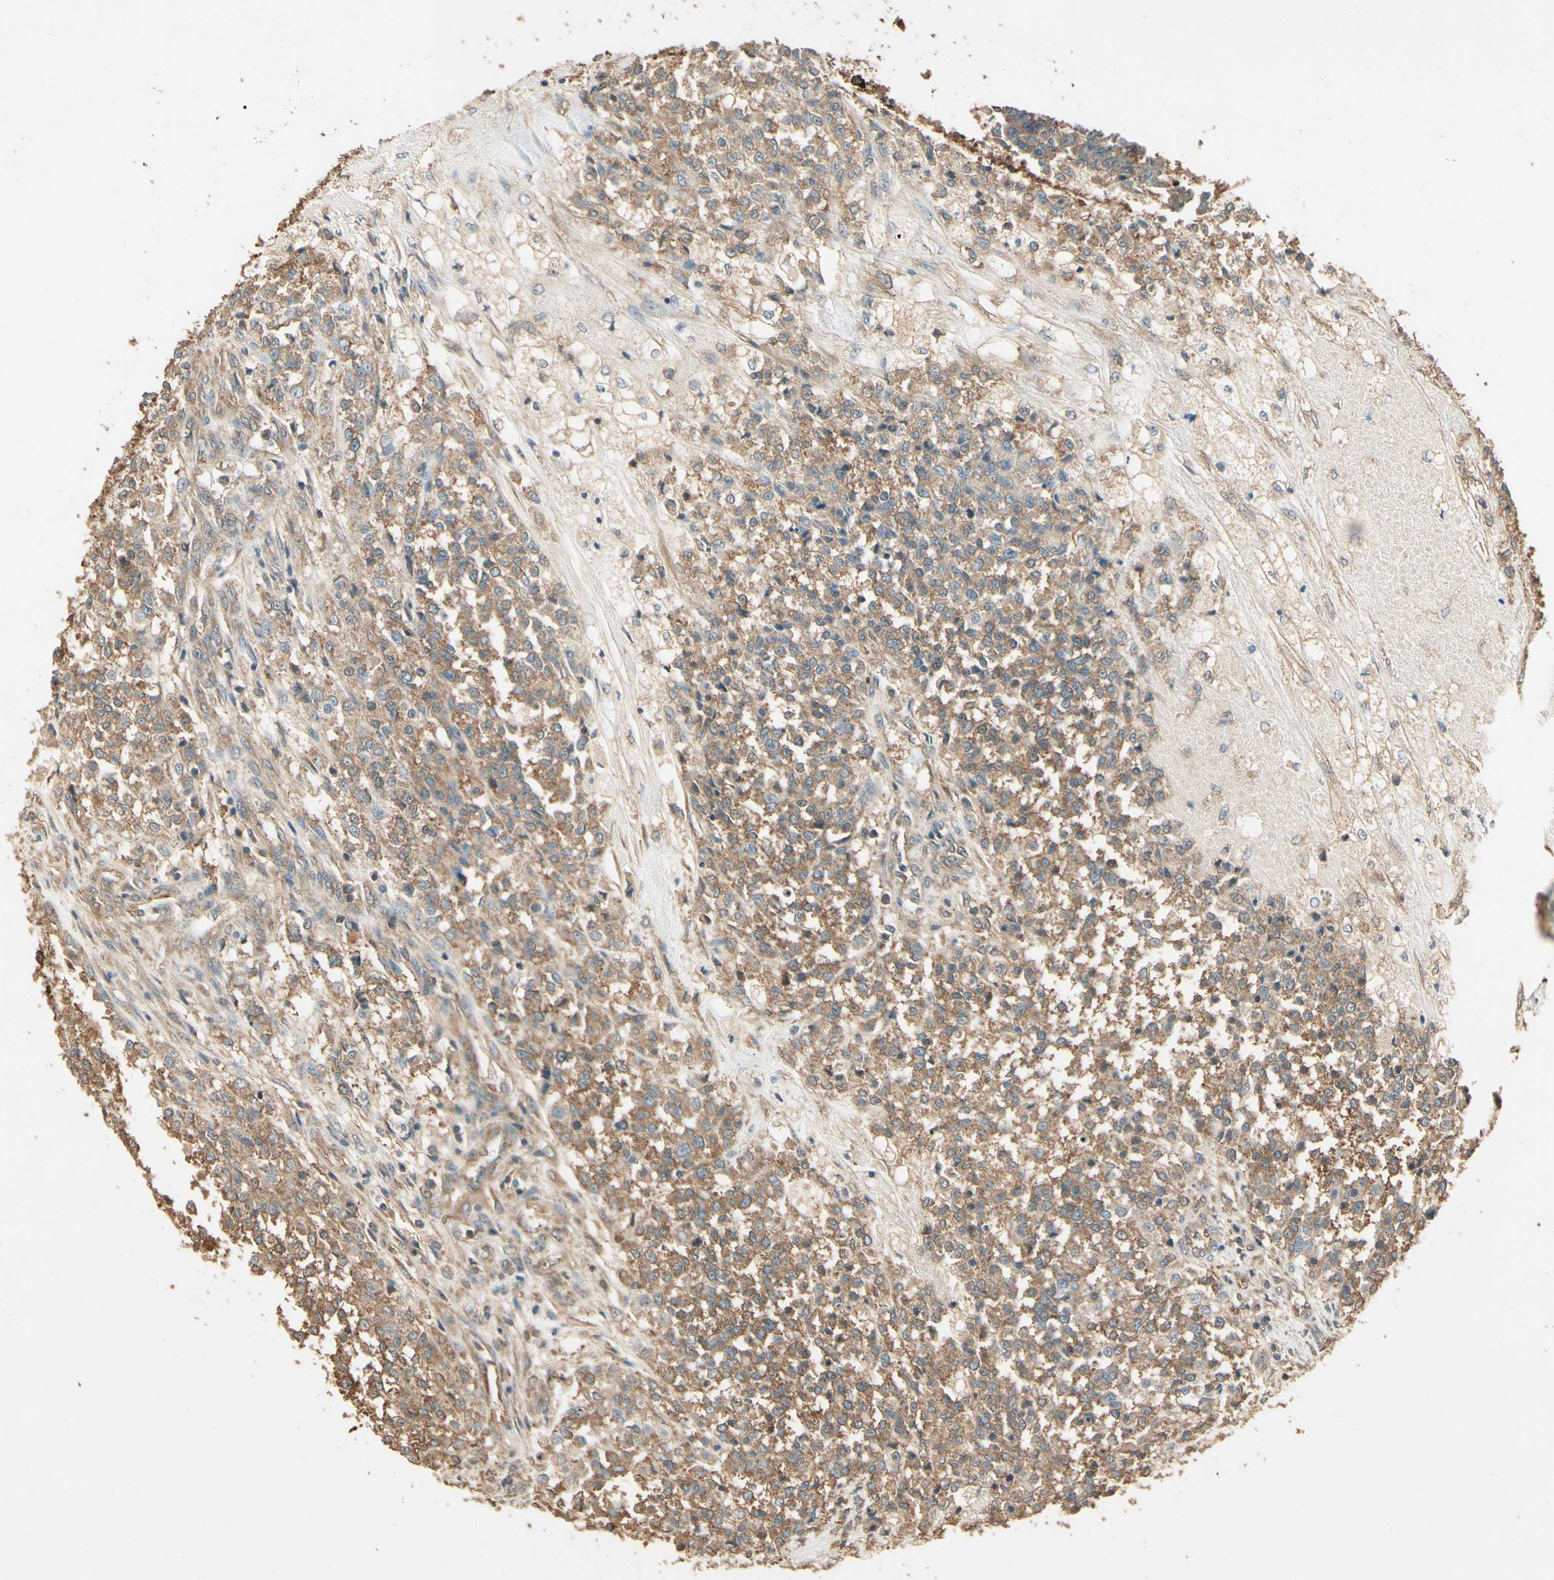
{"staining": {"intensity": "moderate", "quantity": ">75%", "location": "cytoplasmic/membranous"}, "tissue": "testis cancer", "cell_type": "Tumor cells", "image_type": "cancer", "snomed": [{"axis": "morphology", "description": "Seminoma, NOS"}, {"axis": "topography", "description": "Testis"}], "caption": "Immunohistochemistry (IHC) micrograph of testis cancer (seminoma) stained for a protein (brown), which reveals medium levels of moderate cytoplasmic/membranous positivity in about >75% of tumor cells.", "gene": "CCT7", "patient": {"sex": "male", "age": 59}}